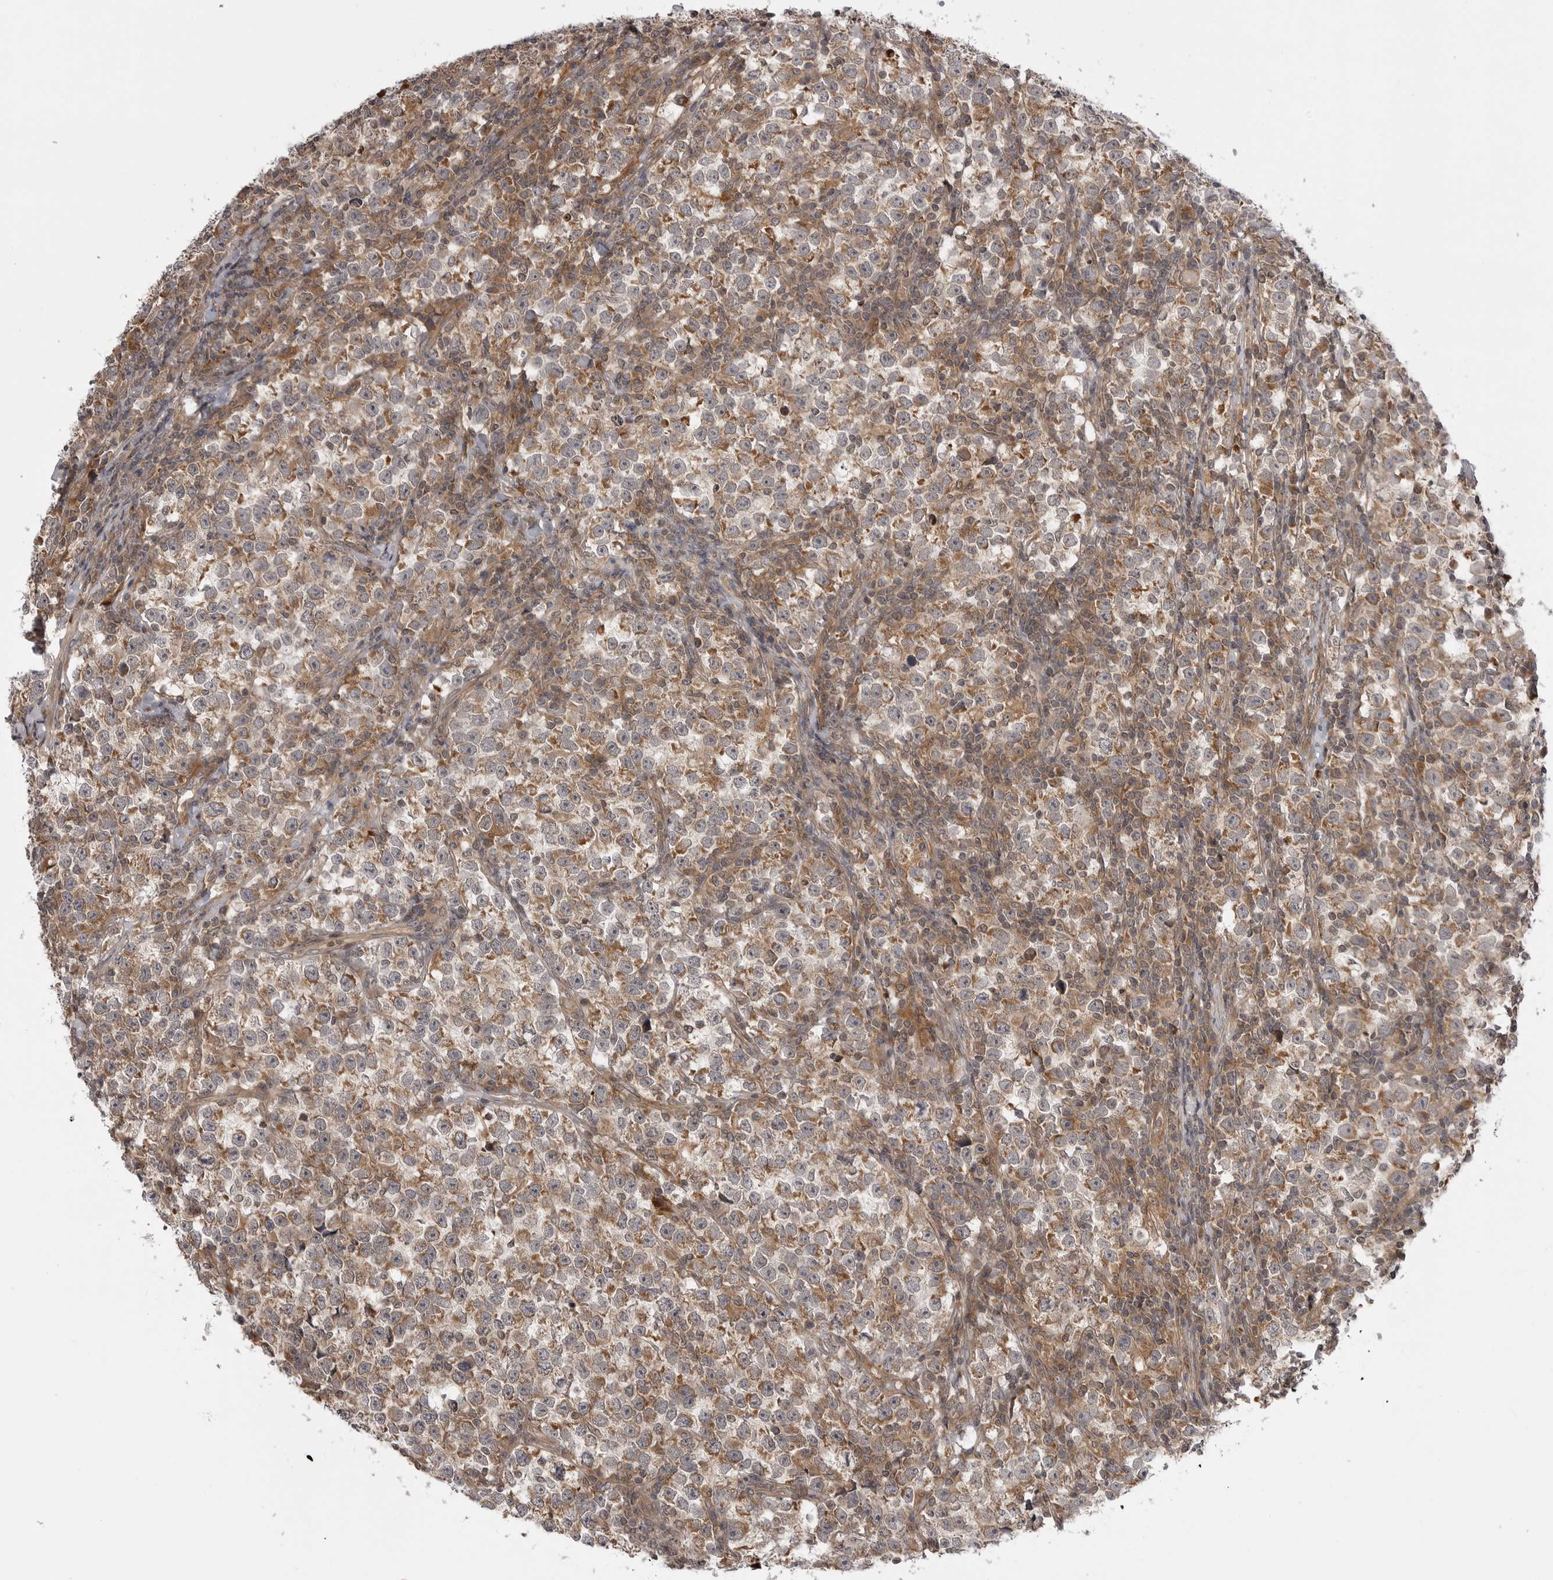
{"staining": {"intensity": "weak", "quantity": ">75%", "location": "cytoplasmic/membranous"}, "tissue": "testis cancer", "cell_type": "Tumor cells", "image_type": "cancer", "snomed": [{"axis": "morphology", "description": "Normal tissue, NOS"}, {"axis": "morphology", "description": "Seminoma, NOS"}, {"axis": "topography", "description": "Testis"}], "caption": "There is low levels of weak cytoplasmic/membranous positivity in tumor cells of seminoma (testis), as demonstrated by immunohistochemical staining (brown color).", "gene": "LRRC45", "patient": {"sex": "male", "age": 43}}